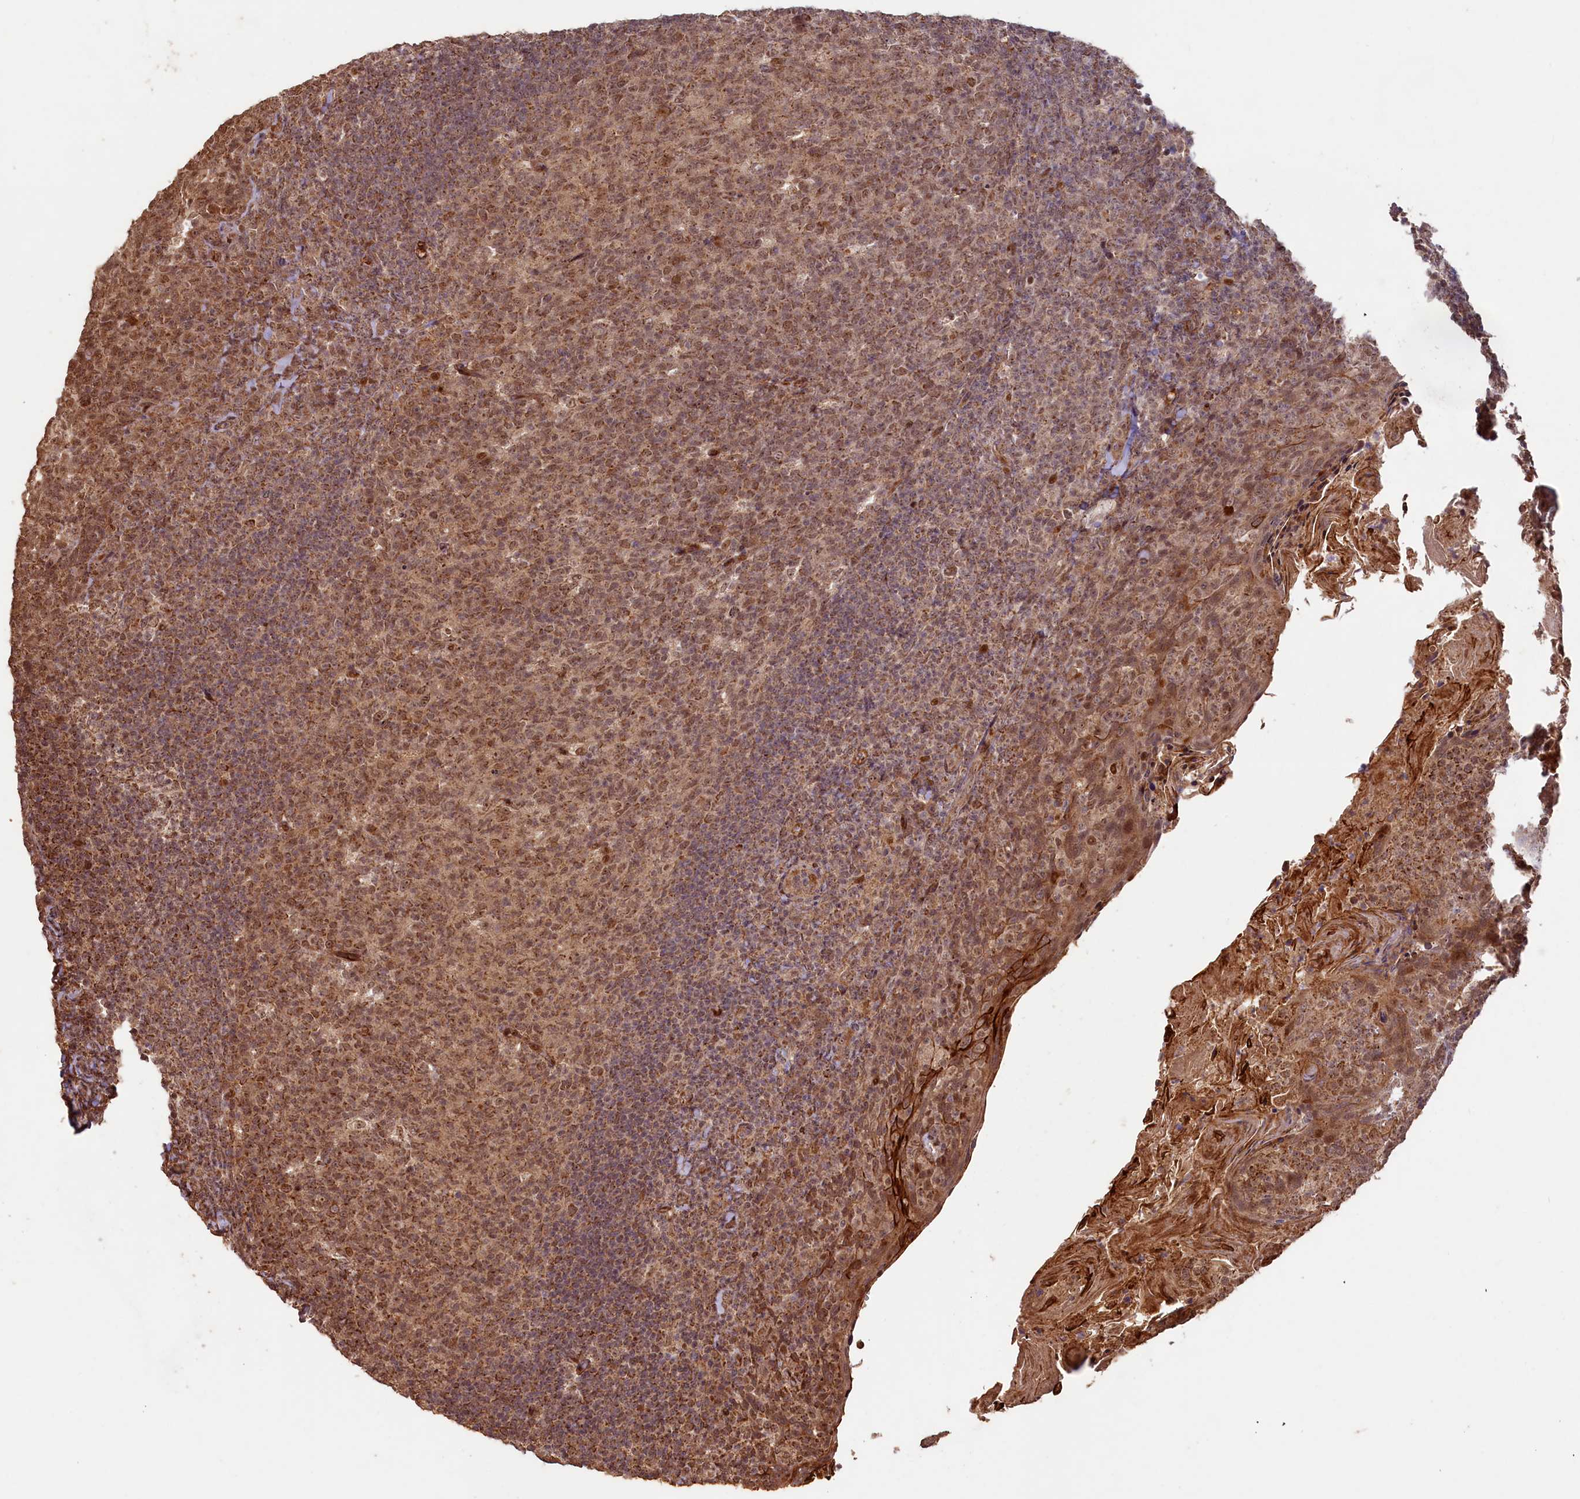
{"staining": {"intensity": "moderate", "quantity": ">75%", "location": "cytoplasmic/membranous,nuclear"}, "tissue": "tonsil", "cell_type": "Germinal center cells", "image_type": "normal", "snomed": [{"axis": "morphology", "description": "Normal tissue, NOS"}, {"axis": "topography", "description": "Tonsil"}], "caption": "DAB immunohistochemical staining of normal human tonsil shows moderate cytoplasmic/membranous,nuclear protein staining in about >75% of germinal center cells. (Brightfield microscopy of DAB IHC at high magnification).", "gene": "SHPRH", "patient": {"sex": "female", "age": 10}}